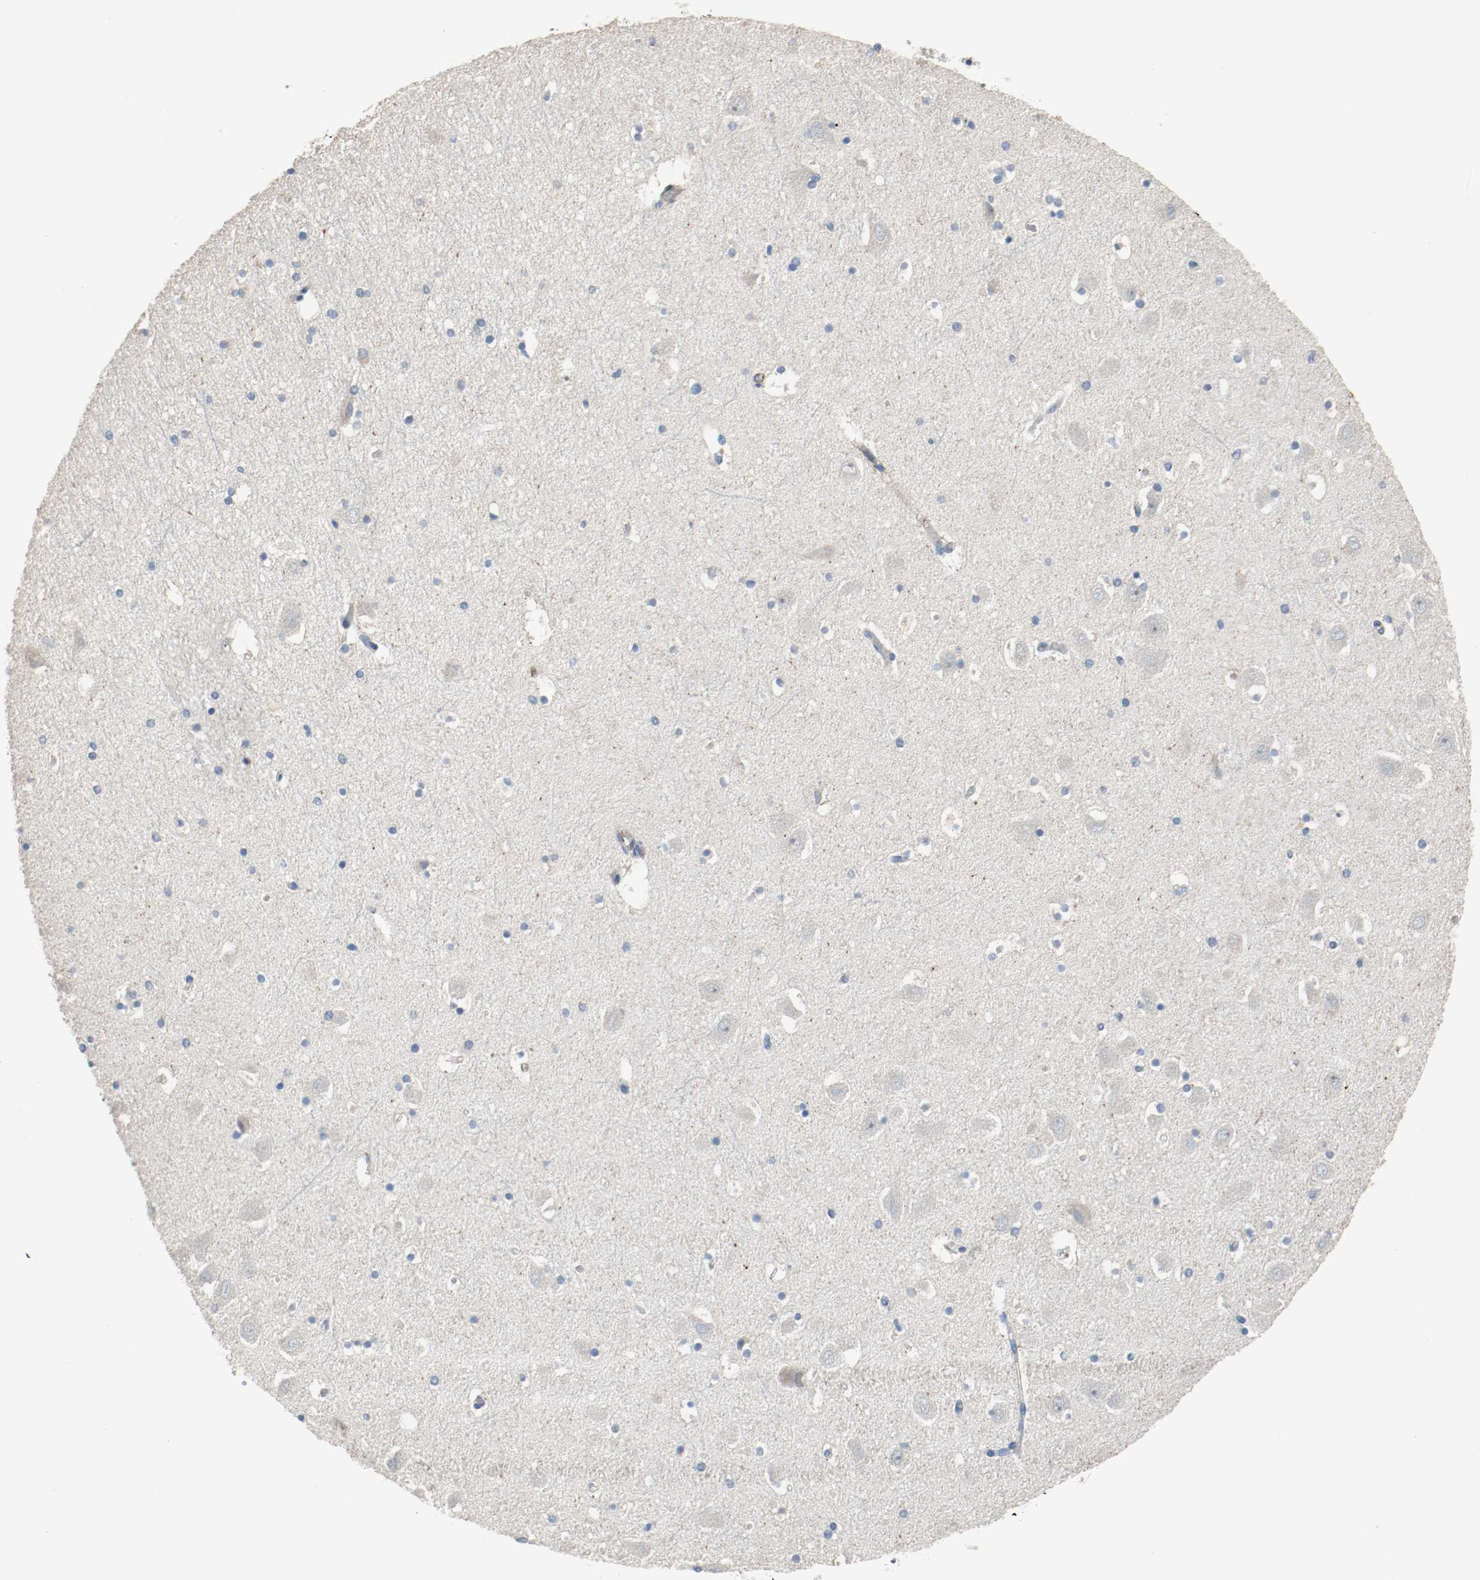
{"staining": {"intensity": "negative", "quantity": "none", "location": "none"}, "tissue": "hippocampus", "cell_type": "Glial cells", "image_type": "normal", "snomed": [{"axis": "morphology", "description": "Normal tissue, NOS"}, {"axis": "topography", "description": "Hippocampus"}], "caption": "A high-resolution image shows immunohistochemistry staining of unremarkable hippocampus, which shows no significant staining in glial cells.", "gene": "BLK", "patient": {"sex": "male", "age": 45}}